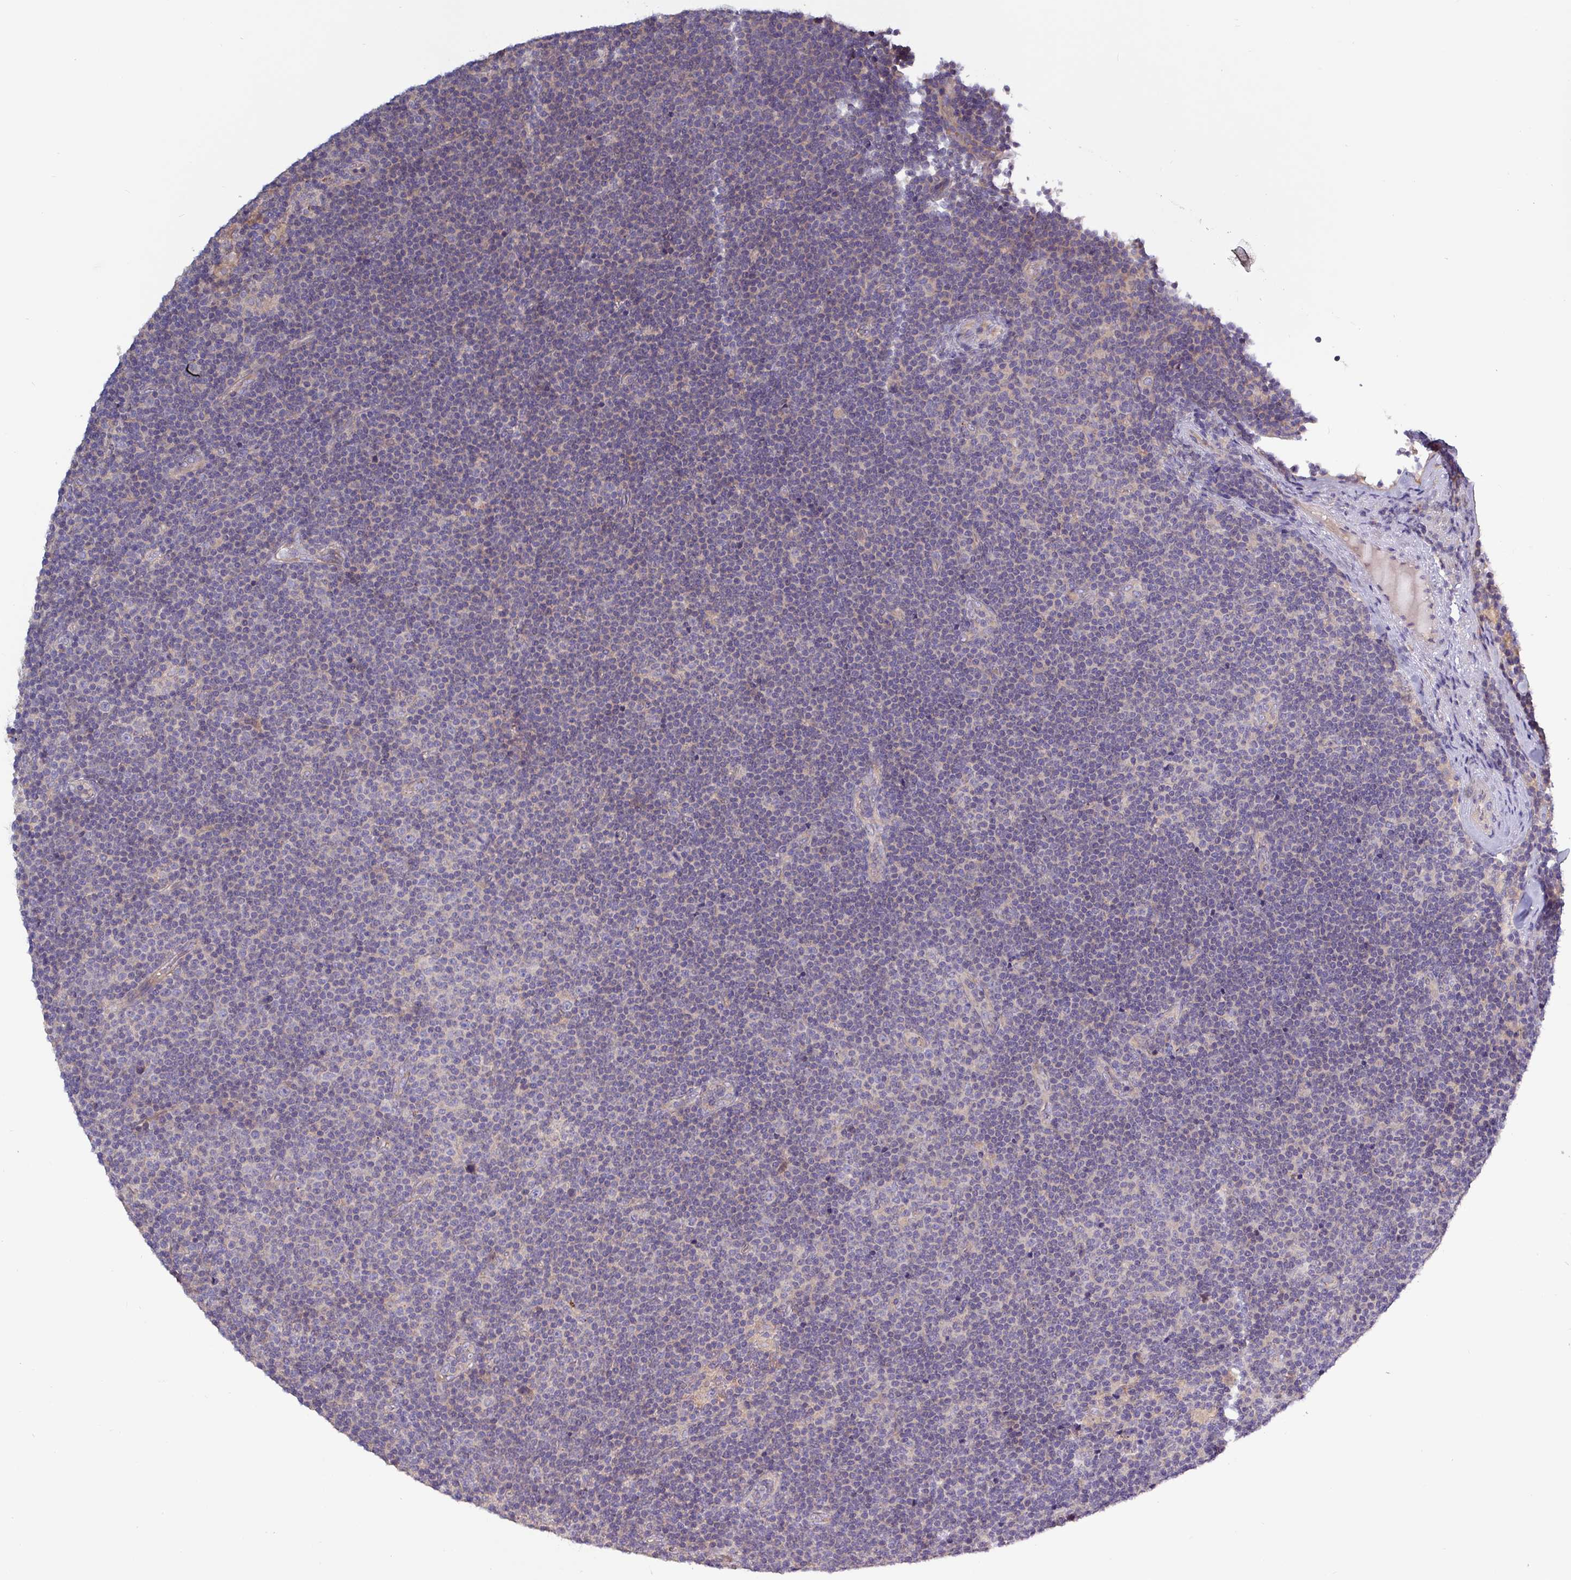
{"staining": {"intensity": "negative", "quantity": "none", "location": "none"}, "tissue": "lymphoma", "cell_type": "Tumor cells", "image_type": "cancer", "snomed": [{"axis": "morphology", "description": "Malignant lymphoma, non-Hodgkin's type, Low grade"}, {"axis": "topography", "description": "Lymph node"}], "caption": "DAB (3,3'-diaminobenzidine) immunohistochemical staining of malignant lymphoma, non-Hodgkin's type (low-grade) shows no significant staining in tumor cells.", "gene": "PLIN2", "patient": {"sex": "male", "age": 48}}